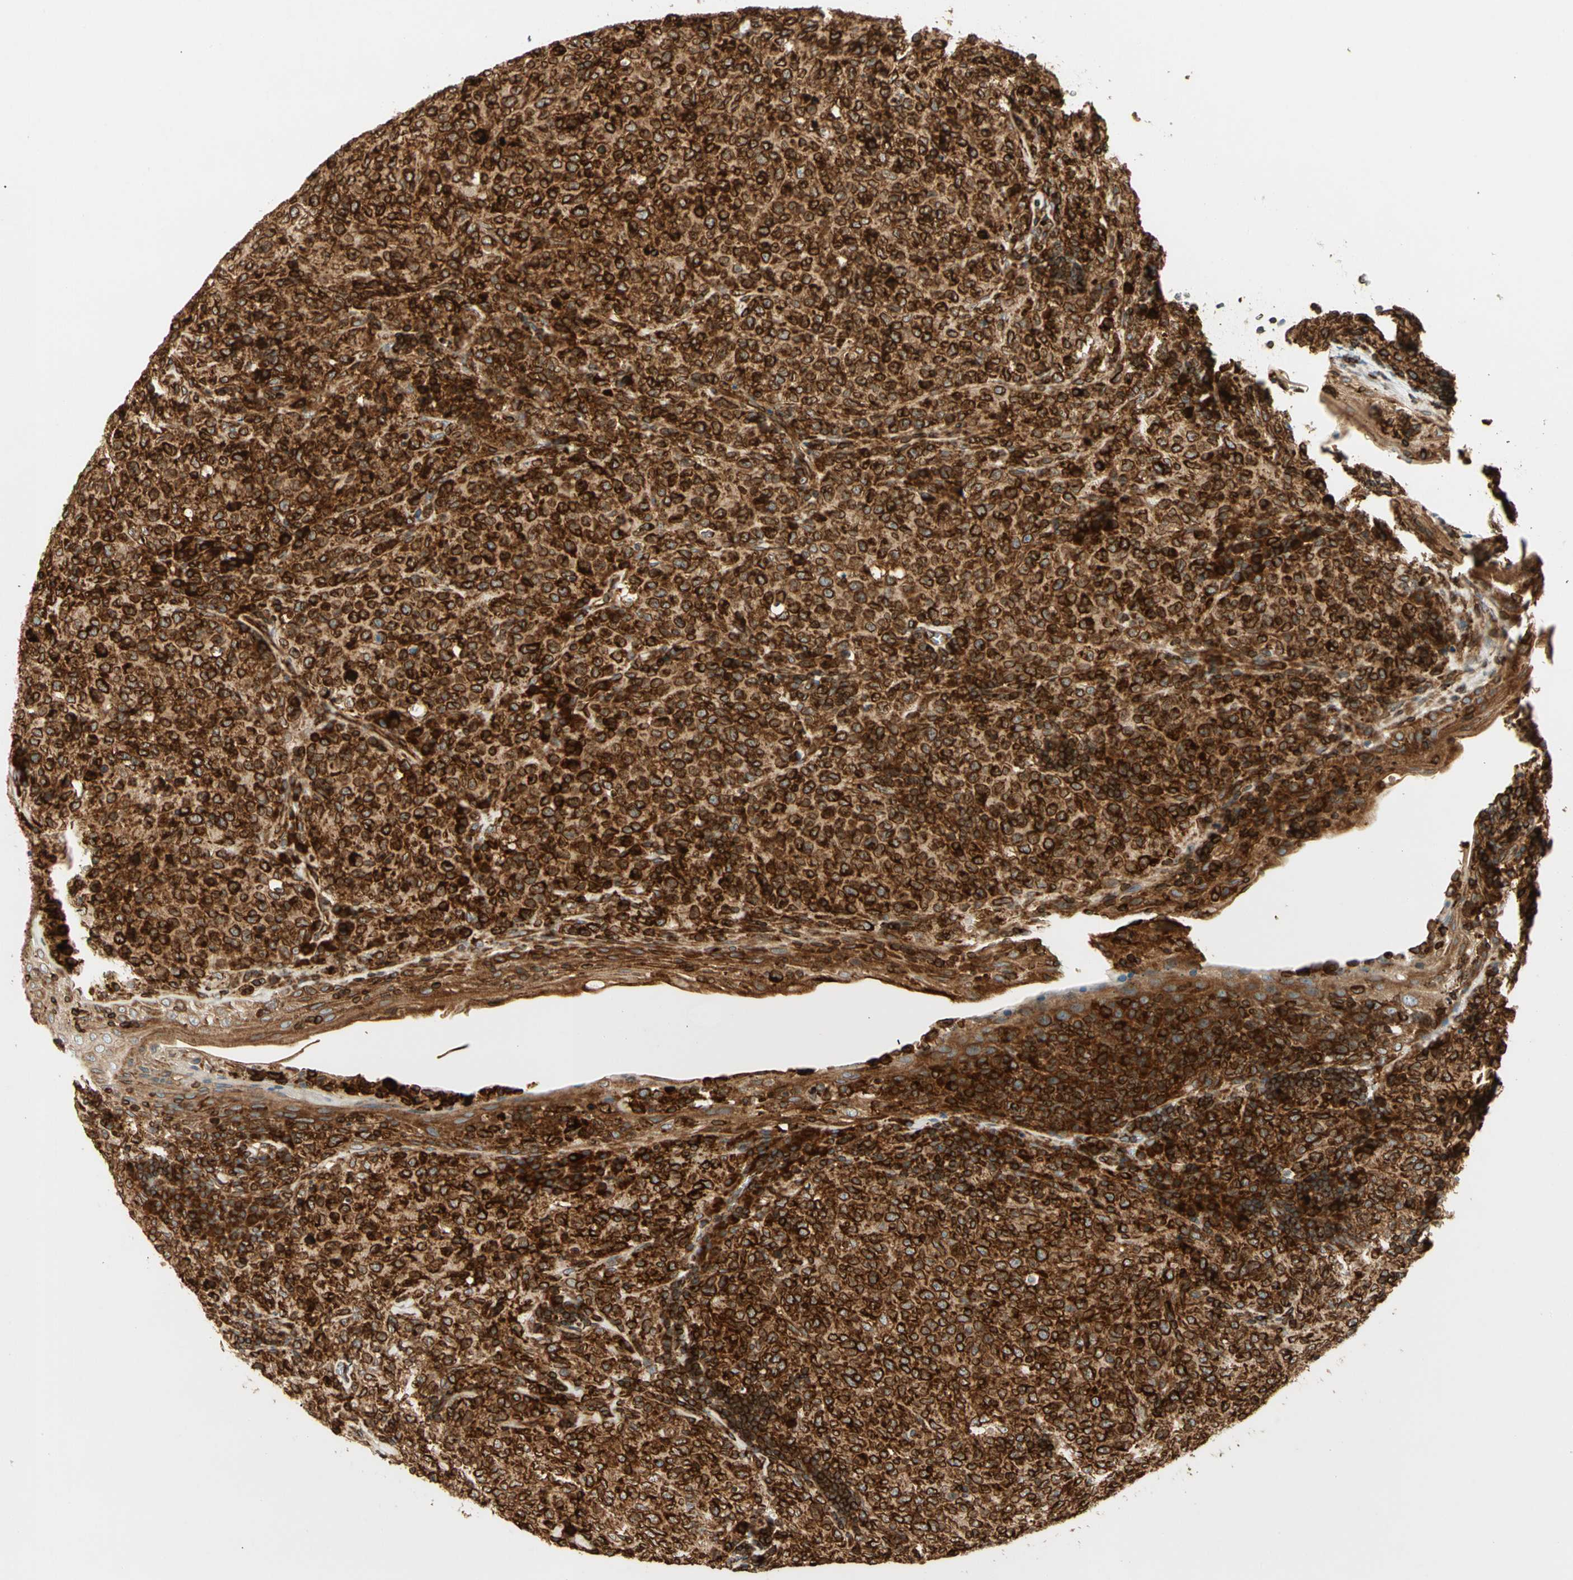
{"staining": {"intensity": "strong", "quantity": ">75%", "location": "cytoplasmic/membranous"}, "tissue": "lymphoma", "cell_type": "Tumor cells", "image_type": "cancer", "snomed": [{"axis": "morphology", "description": "Malignant lymphoma, non-Hodgkin's type, High grade"}, {"axis": "topography", "description": "Tonsil"}], "caption": "Human lymphoma stained with a brown dye demonstrates strong cytoplasmic/membranous positive staining in approximately >75% of tumor cells.", "gene": "TAPBP", "patient": {"sex": "female", "age": 36}}